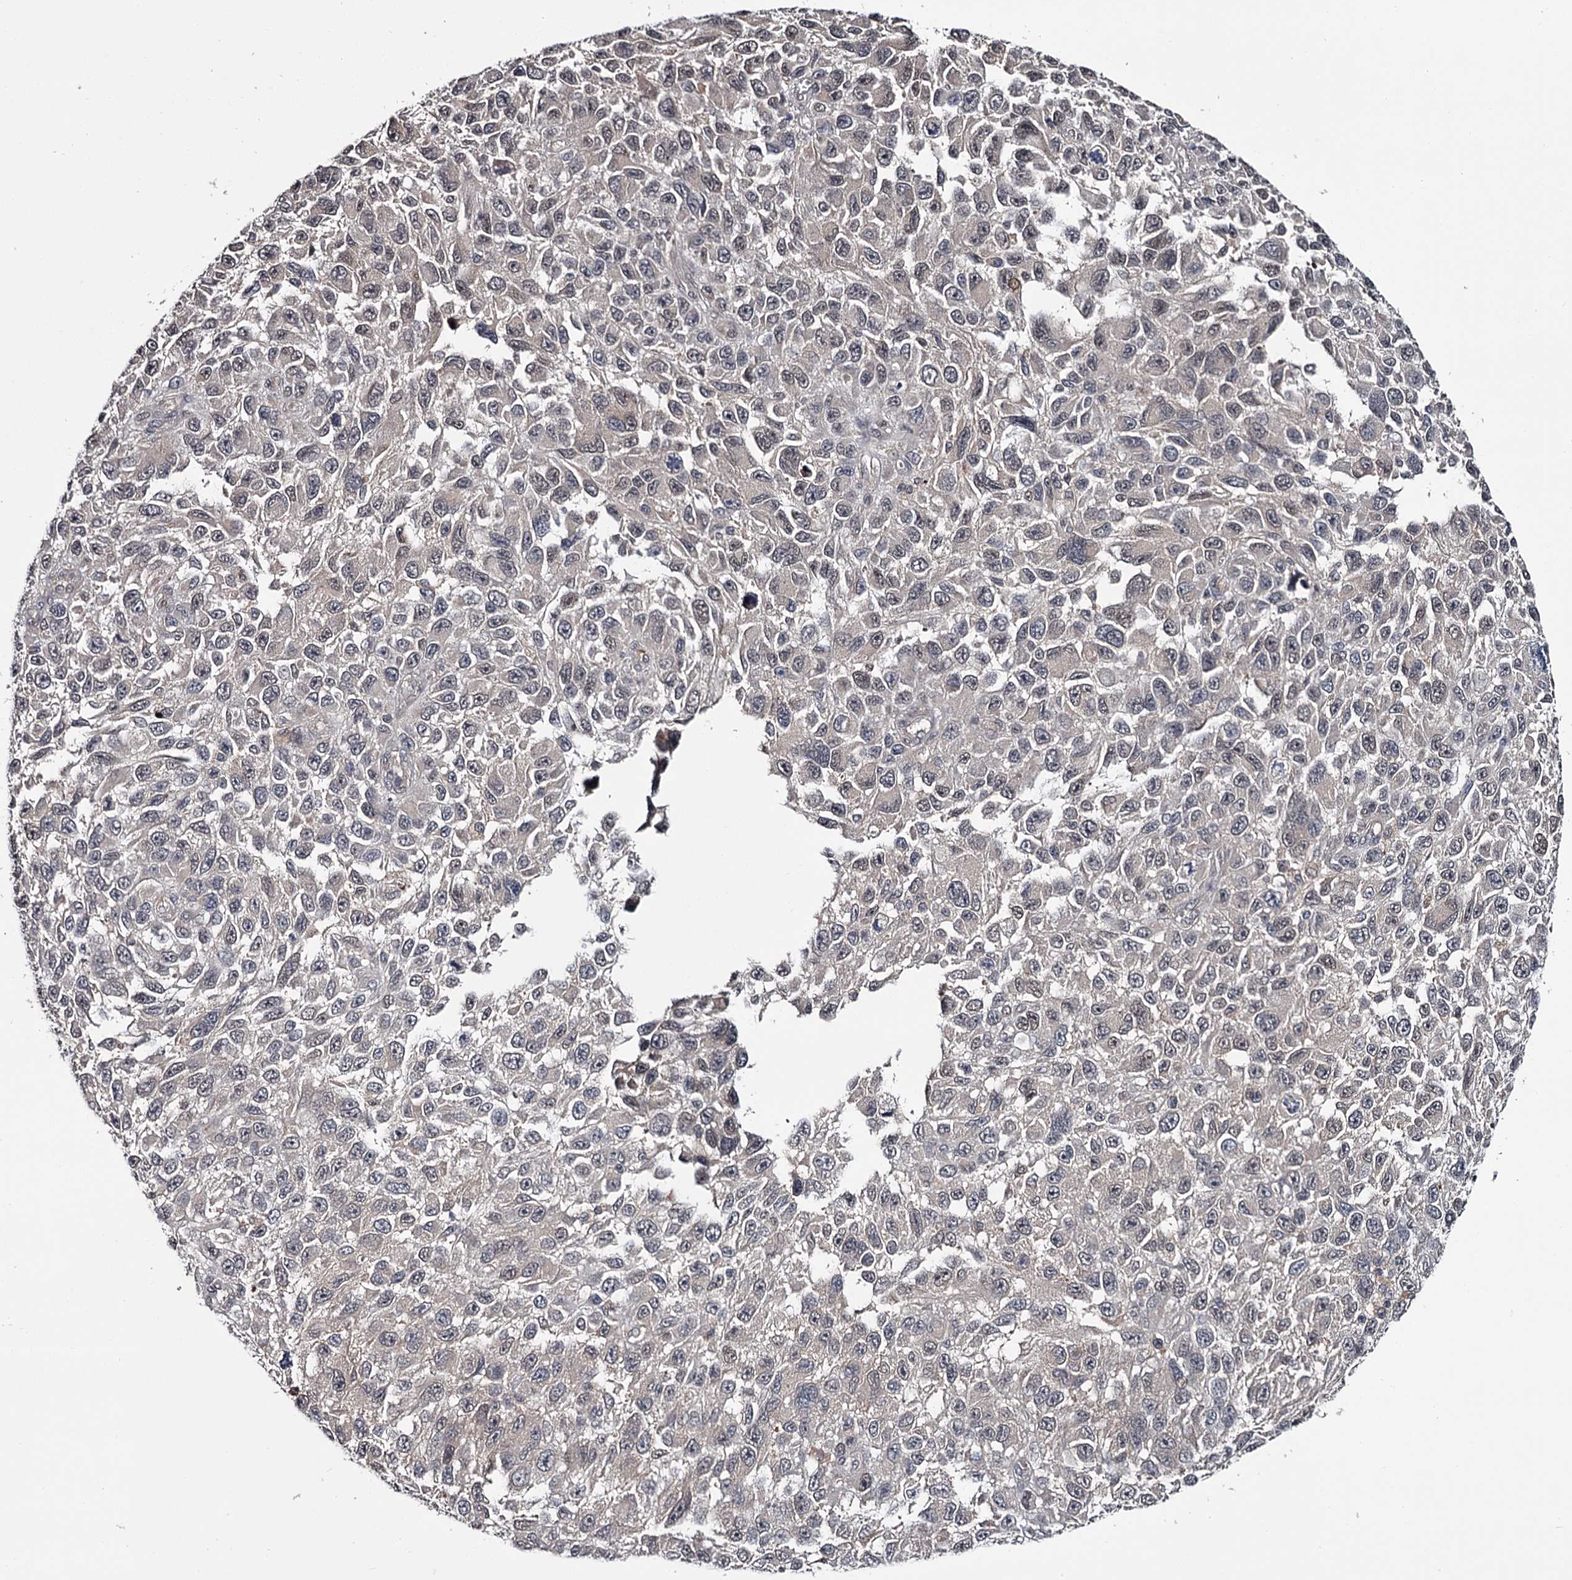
{"staining": {"intensity": "negative", "quantity": "none", "location": "none"}, "tissue": "melanoma", "cell_type": "Tumor cells", "image_type": "cancer", "snomed": [{"axis": "morphology", "description": "Malignant melanoma, NOS"}, {"axis": "topography", "description": "Skin"}], "caption": "Micrograph shows no significant protein expression in tumor cells of malignant melanoma. Brightfield microscopy of immunohistochemistry stained with DAB (brown) and hematoxylin (blue), captured at high magnification.", "gene": "DAO", "patient": {"sex": "female", "age": 96}}